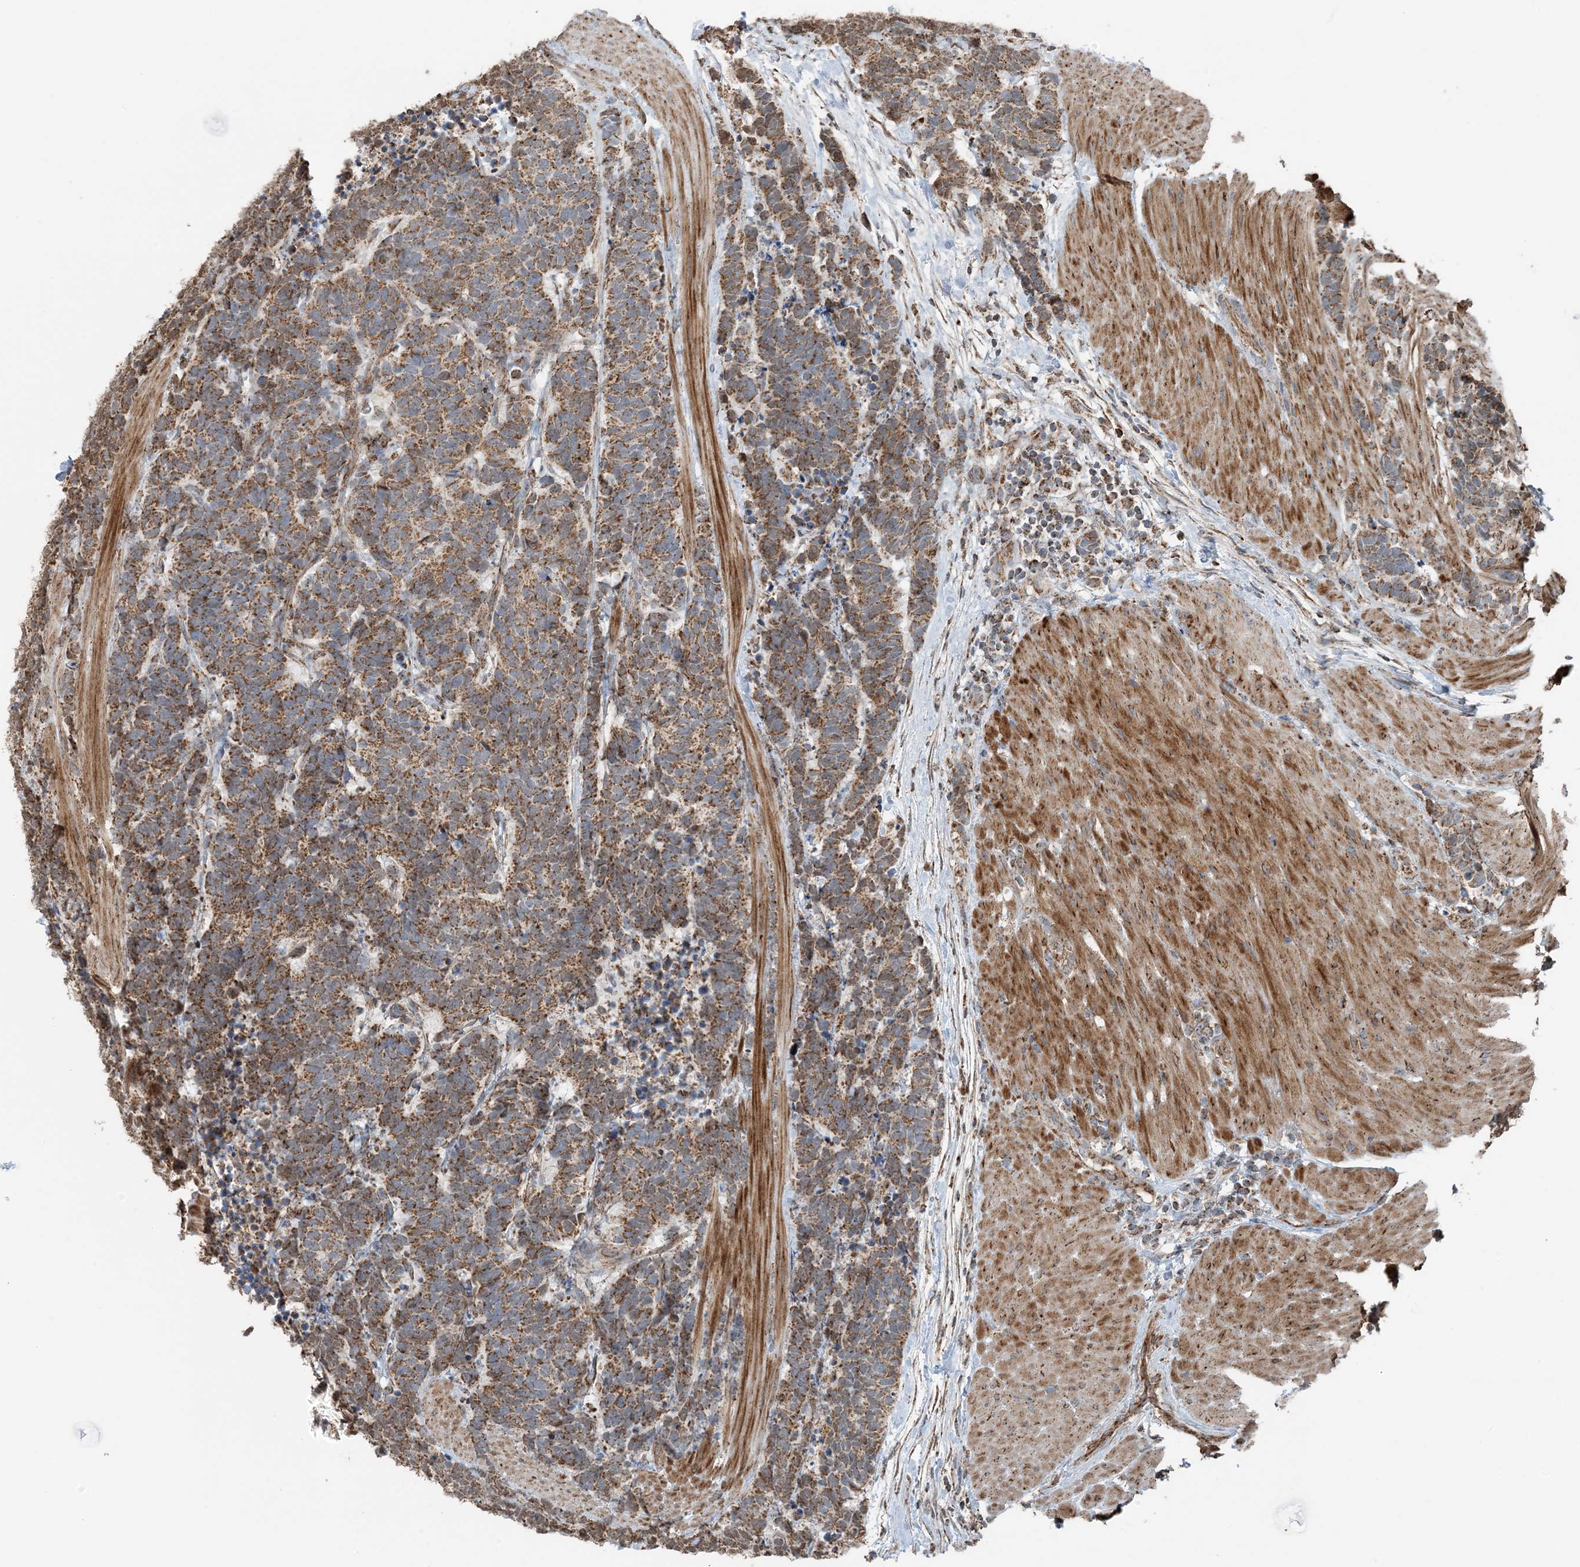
{"staining": {"intensity": "moderate", "quantity": ">75%", "location": "cytoplasmic/membranous"}, "tissue": "carcinoid", "cell_type": "Tumor cells", "image_type": "cancer", "snomed": [{"axis": "morphology", "description": "Carcinoma, NOS"}, {"axis": "morphology", "description": "Carcinoid, malignant, NOS"}, {"axis": "topography", "description": "Urinary bladder"}], "caption": "There is medium levels of moderate cytoplasmic/membranous expression in tumor cells of carcinoid, as demonstrated by immunohistochemical staining (brown color).", "gene": "PILRB", "patient": {"sex": "male", "age": 57}}